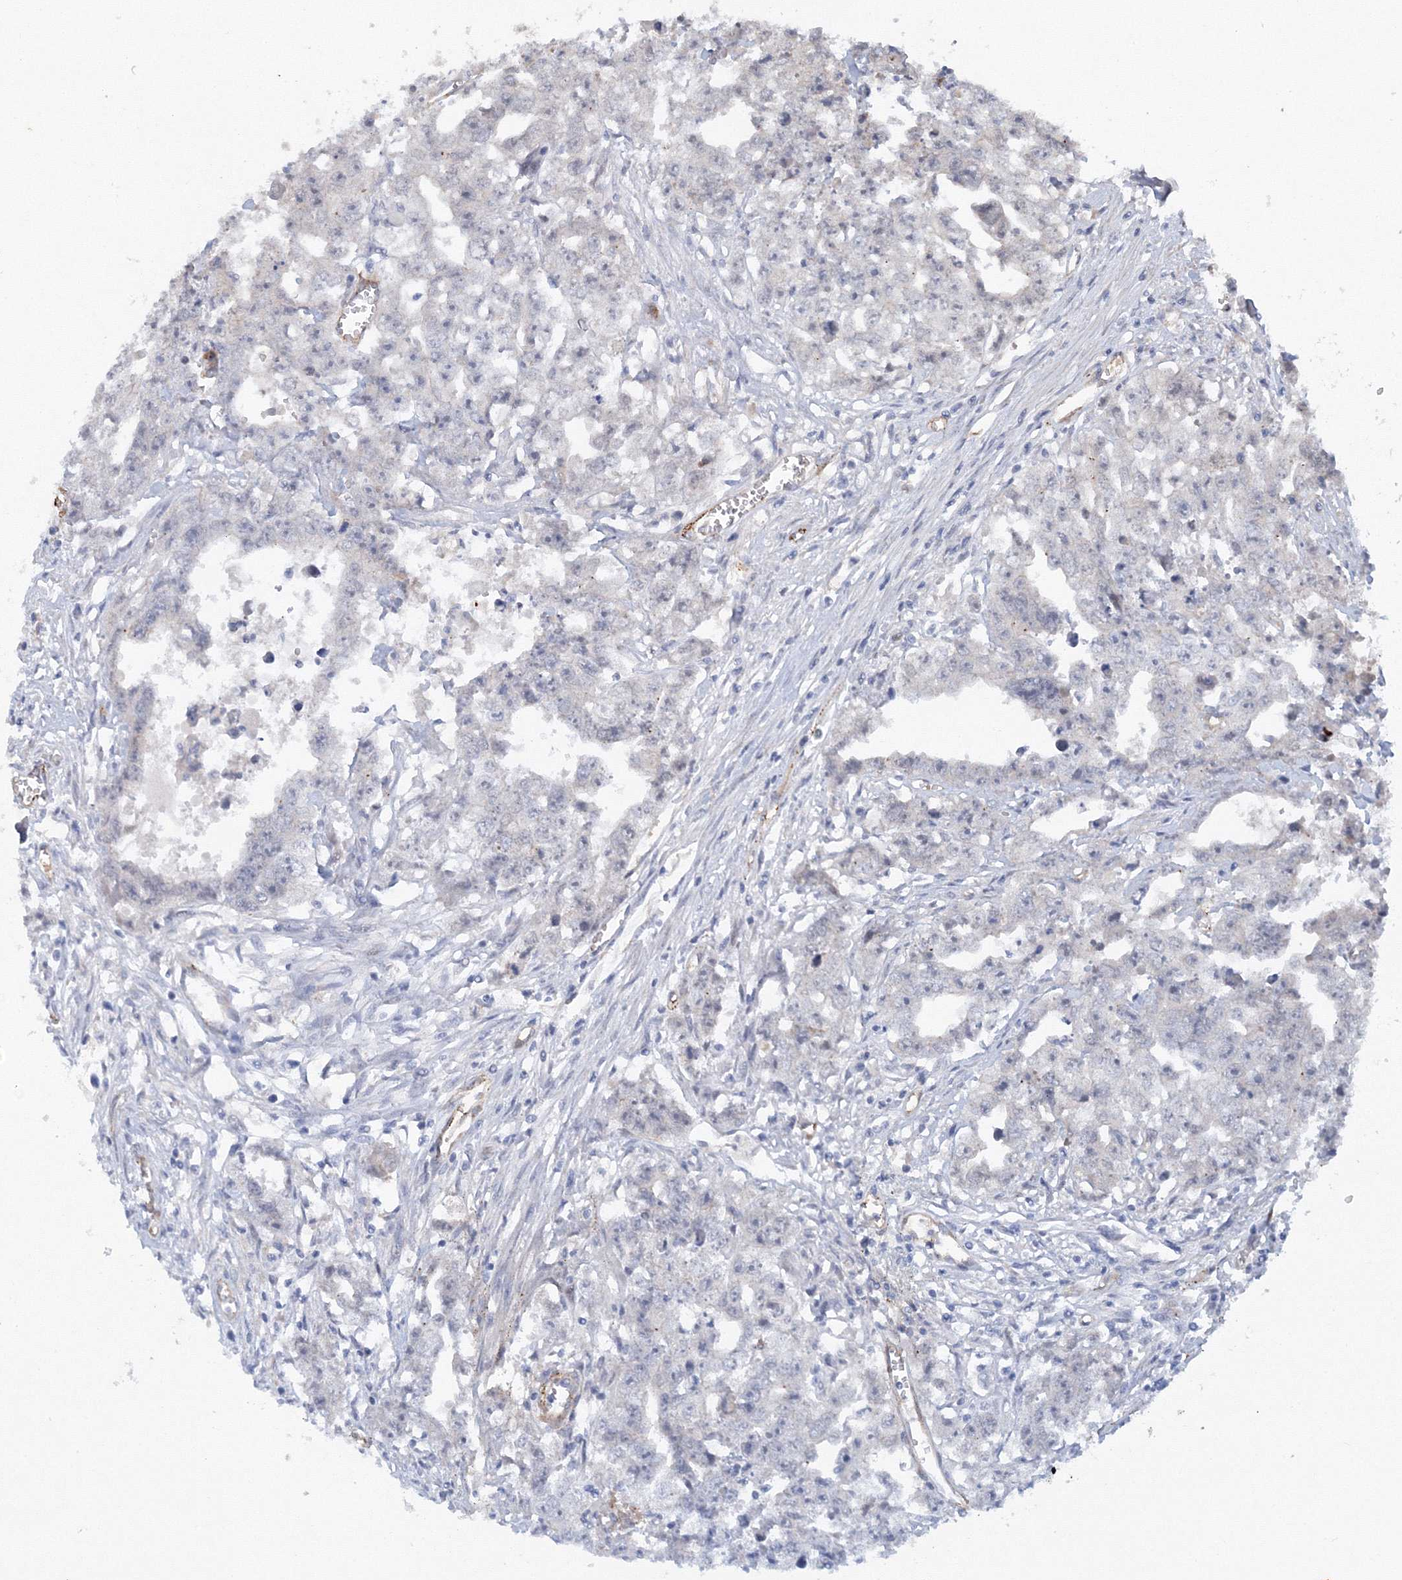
{"staining": {"intensity": "negative", "quantity": "none", "location": "none"}, "tissue": "testis cancer", "cell_type": "Tumor cells", "image_type": "cancer", "snomed": [{"axis": "morphology", "description": "Seminoma, NOS"}, {"axis": "morphology", "description": "Carcinoma, Embryonal, NOS"}, {"axis": "topography", "description": "Testis"}], "caption": "A photomicrograph of testis cancer stained for a protein exhibits no brown staining in tumor cells. (DAB (3,3'-diaminobenzidine) immunohistochemistry (IHC), high magnification).", "gene": "TANC1", "patient": {"sex": "male", "age": 43}}